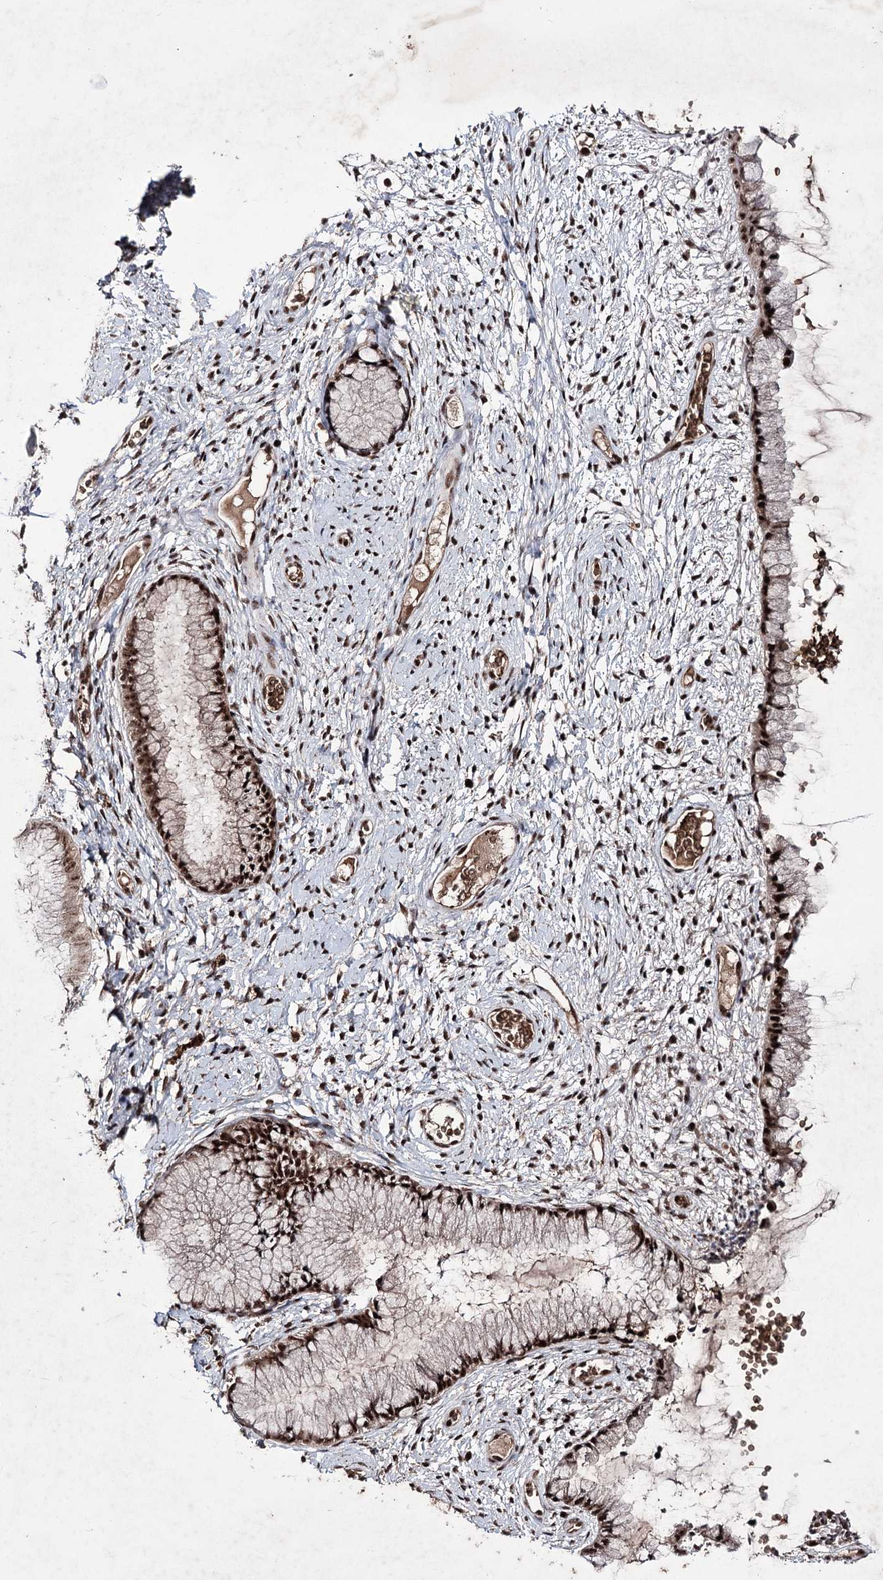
{"staining": {"intensity": "strong", "quantity": ">75%", "location": "nuclear"}, "tissue": "cervix", "cell_type": "Glandular cells", "image_type": "normal", "snomed": [{"axis": "morphology", "description": "Normal tissue, NOS"}, {"axis": "topography", "description": "Cervix"}], "caption": "This histopathology image demonstrates normal cervix stained with immunohistochemistry to label a protein in brown. The nuclear of glandular cells show strong positivity for the protein. Nuclei are counter-stained blue.", "gene": "PRPF40A", "patient": {"sex": "female", "age": 42}}